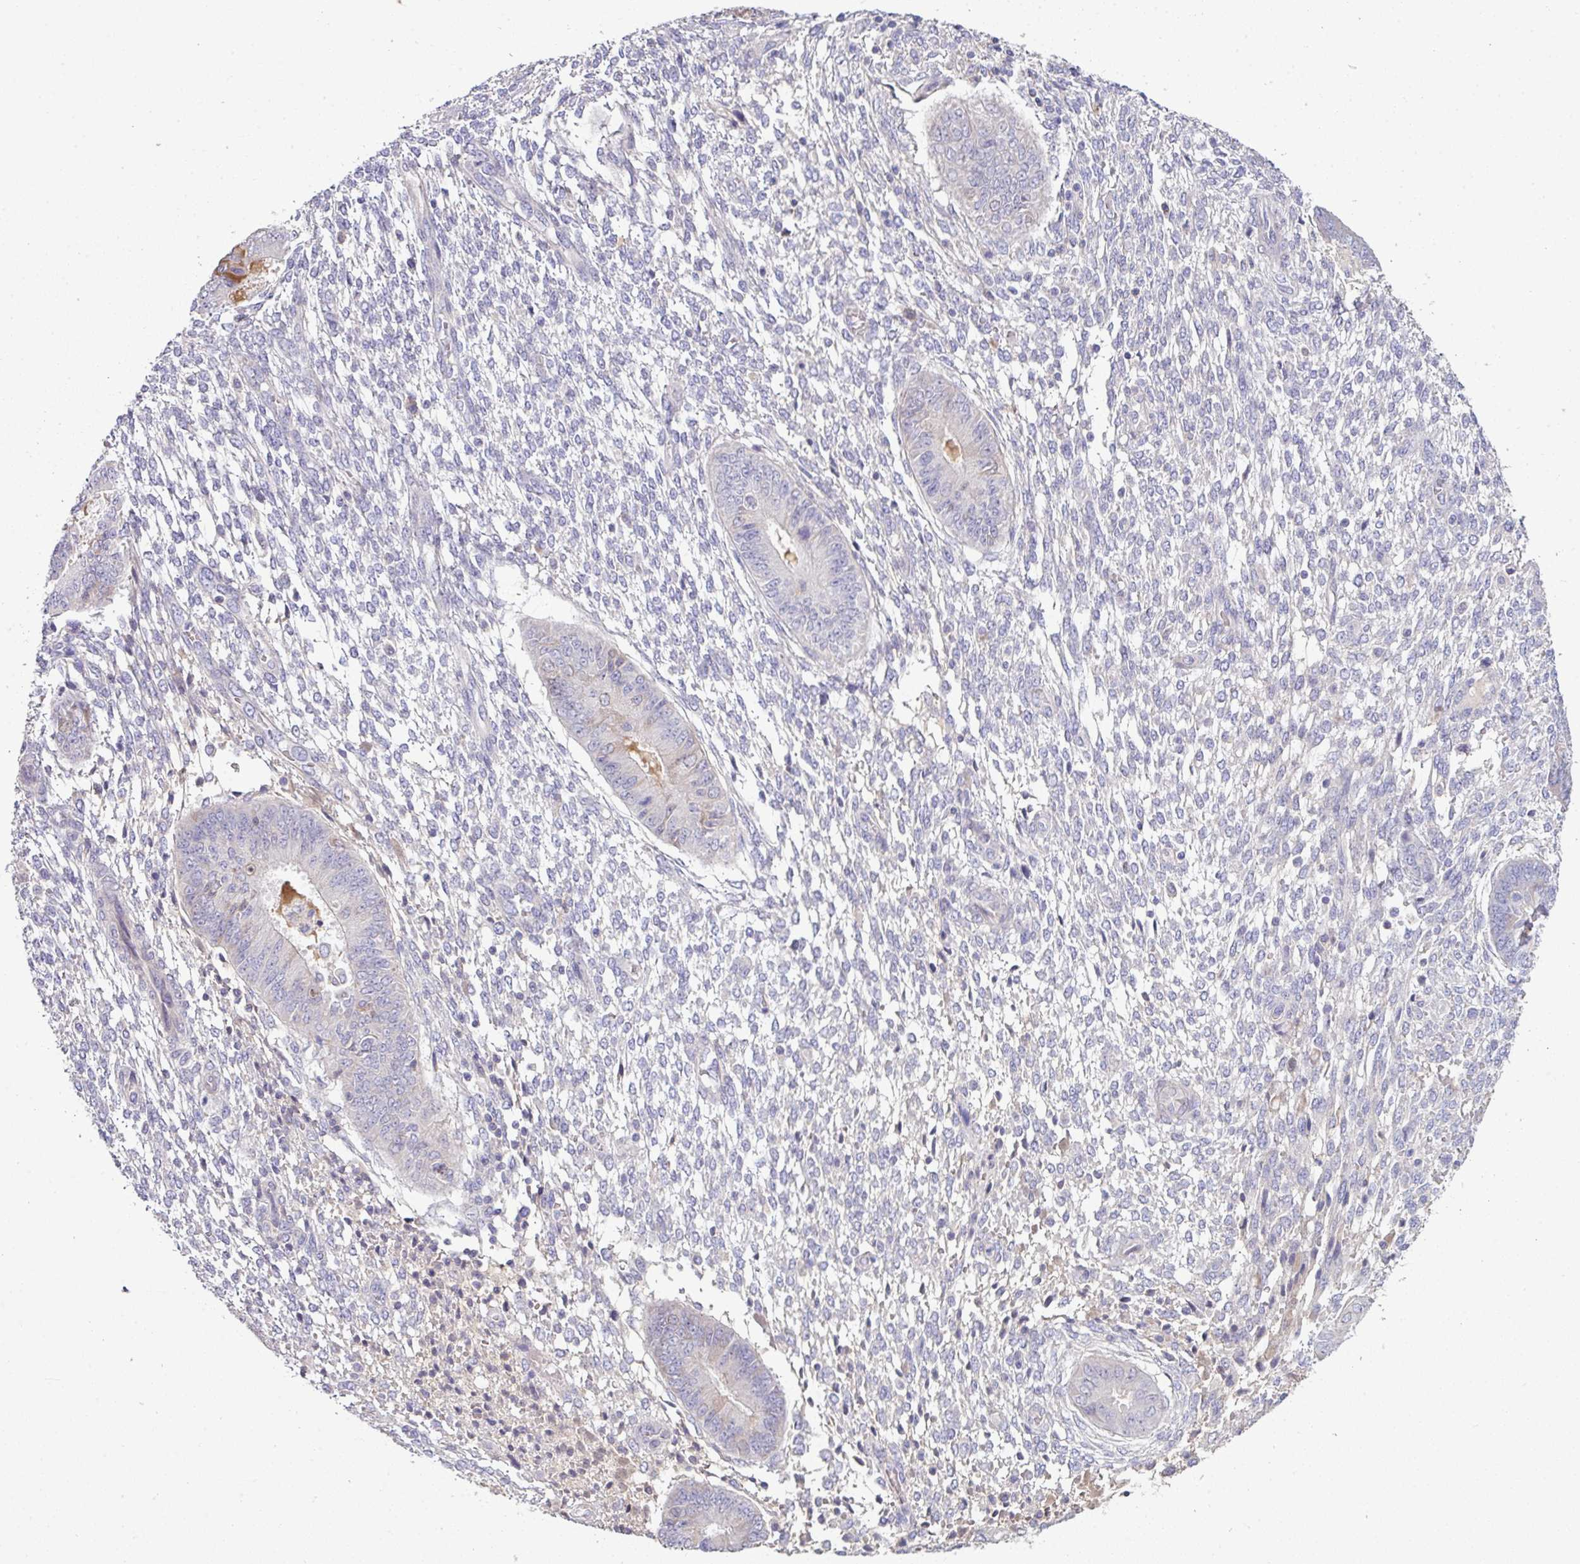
{"staining": {"intensity": "negative", "quantity": "none", "location": "none"}, "tissue": "endometrium", "cell_type": "Cells in endometrial stroma", "image_type": "normal", "snomed": [{"axis": "morphology", "description": "Normal tissue, NOS"}, {"axis": "topography", "description": "Endometrium"}], "caption": "This micrograph is of normal endometrium stained with immunohistochemistry (IHC) to label a protein in brown with the nuclei are counter-stained blue. There is no positivity in cells in endometrial stroma.", "gene": "SLAMF6", "patient": {"sex": "female", "age": 49}}